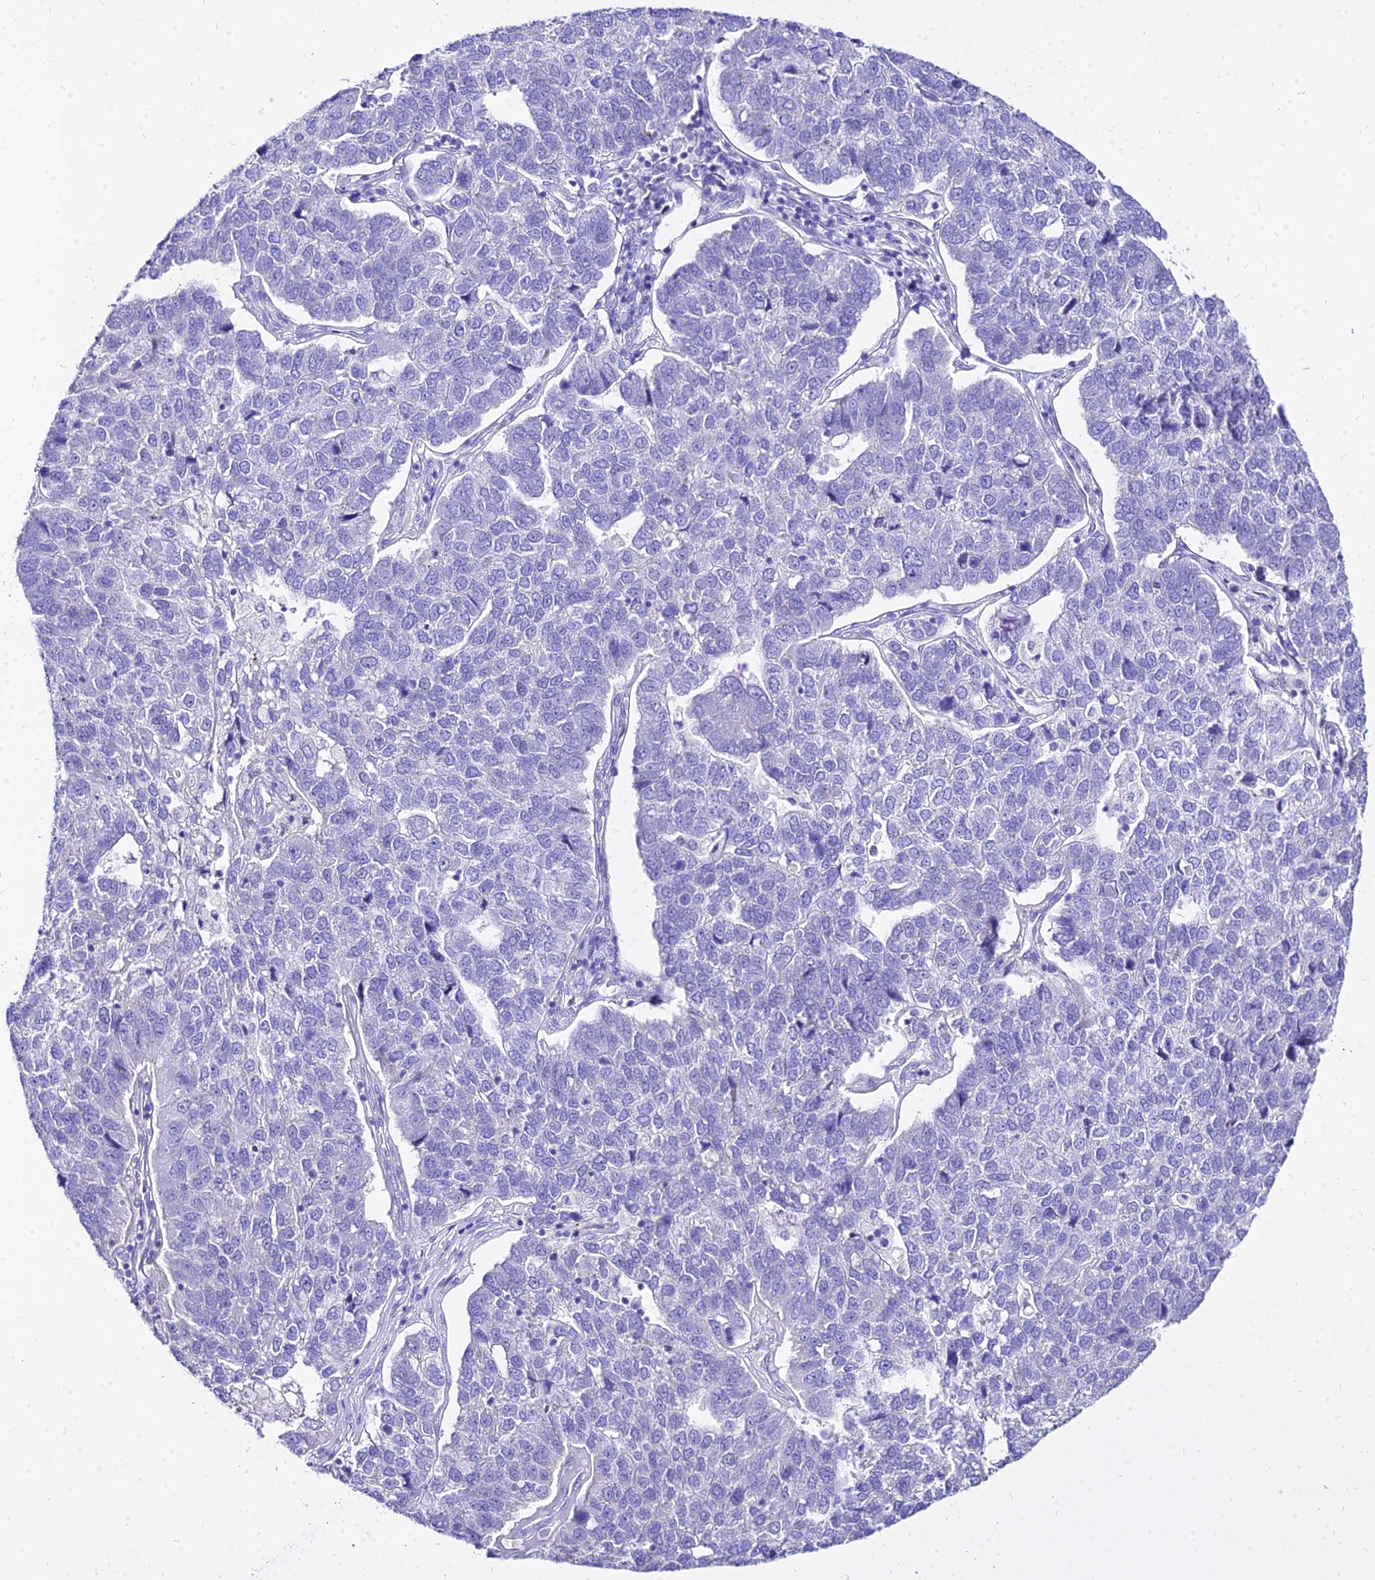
{"staining": {"intensity": "negative", "quantity": "none", "location": "none"}, "tissue": "pancreatic cancer", "cell_type": "Tumor cells", "image_type": "cancer", "snomed": [{"axis": "morphology", "description": "Adenocarcinoma, NOS"}, {"axis": "topography", "description": "Pancreas"}], "caption": "IHC micrograph of neoplastic tissue: pancreatic adenocarcinoma stained with DAB reveals no significant protein positivity in tumor cells. (DAB (3,3'-diaminobenzidine) IHC visualized using brightfield microscopy, high magnification).", "gene": "CARD18", "patient": {"sex": "female", "age": 61}}